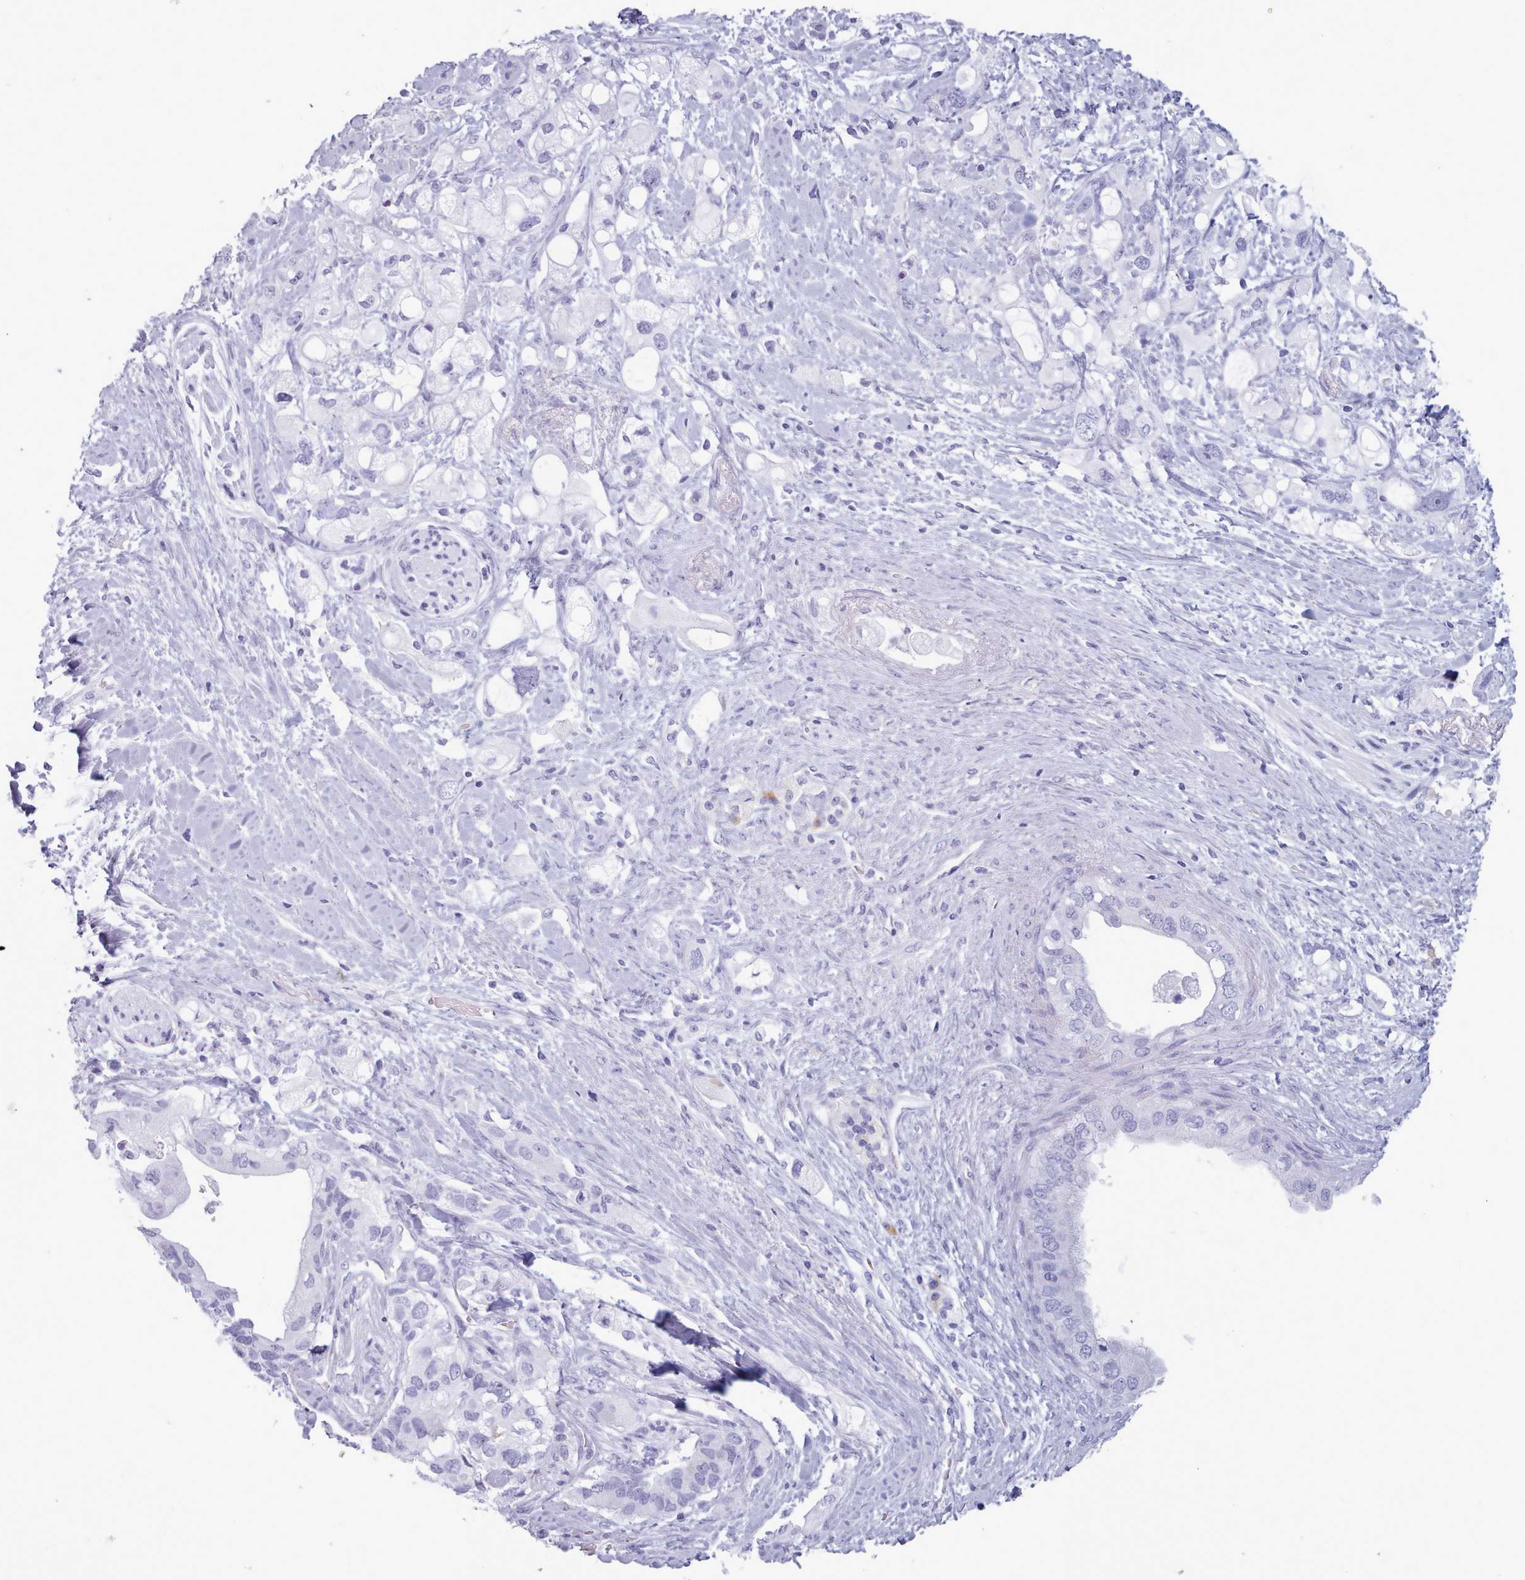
{"staining": {"intensity": "negative", "quantity": "none", "location": "none"}, "tissue": "pancreatic cancer", "cell_type": "Tumor cells", "image_type": "cancer", "snomed": [{"axis": "morphology", "description": "Adenocarcinoma, NOS"}, {"axis": "topography", "description": "Pancreas"}], "caption": "Immunohistochemistry (IHC) image of pancreatic adenocarcinoma stained for a protein (brown), which demonstrates no staining in tumor cells. (DAB (3,3'-diaminobenzidine) IHC, high magnification).", "gene": "ZNF43", "patient": {"sex": "female", "age": 56}}